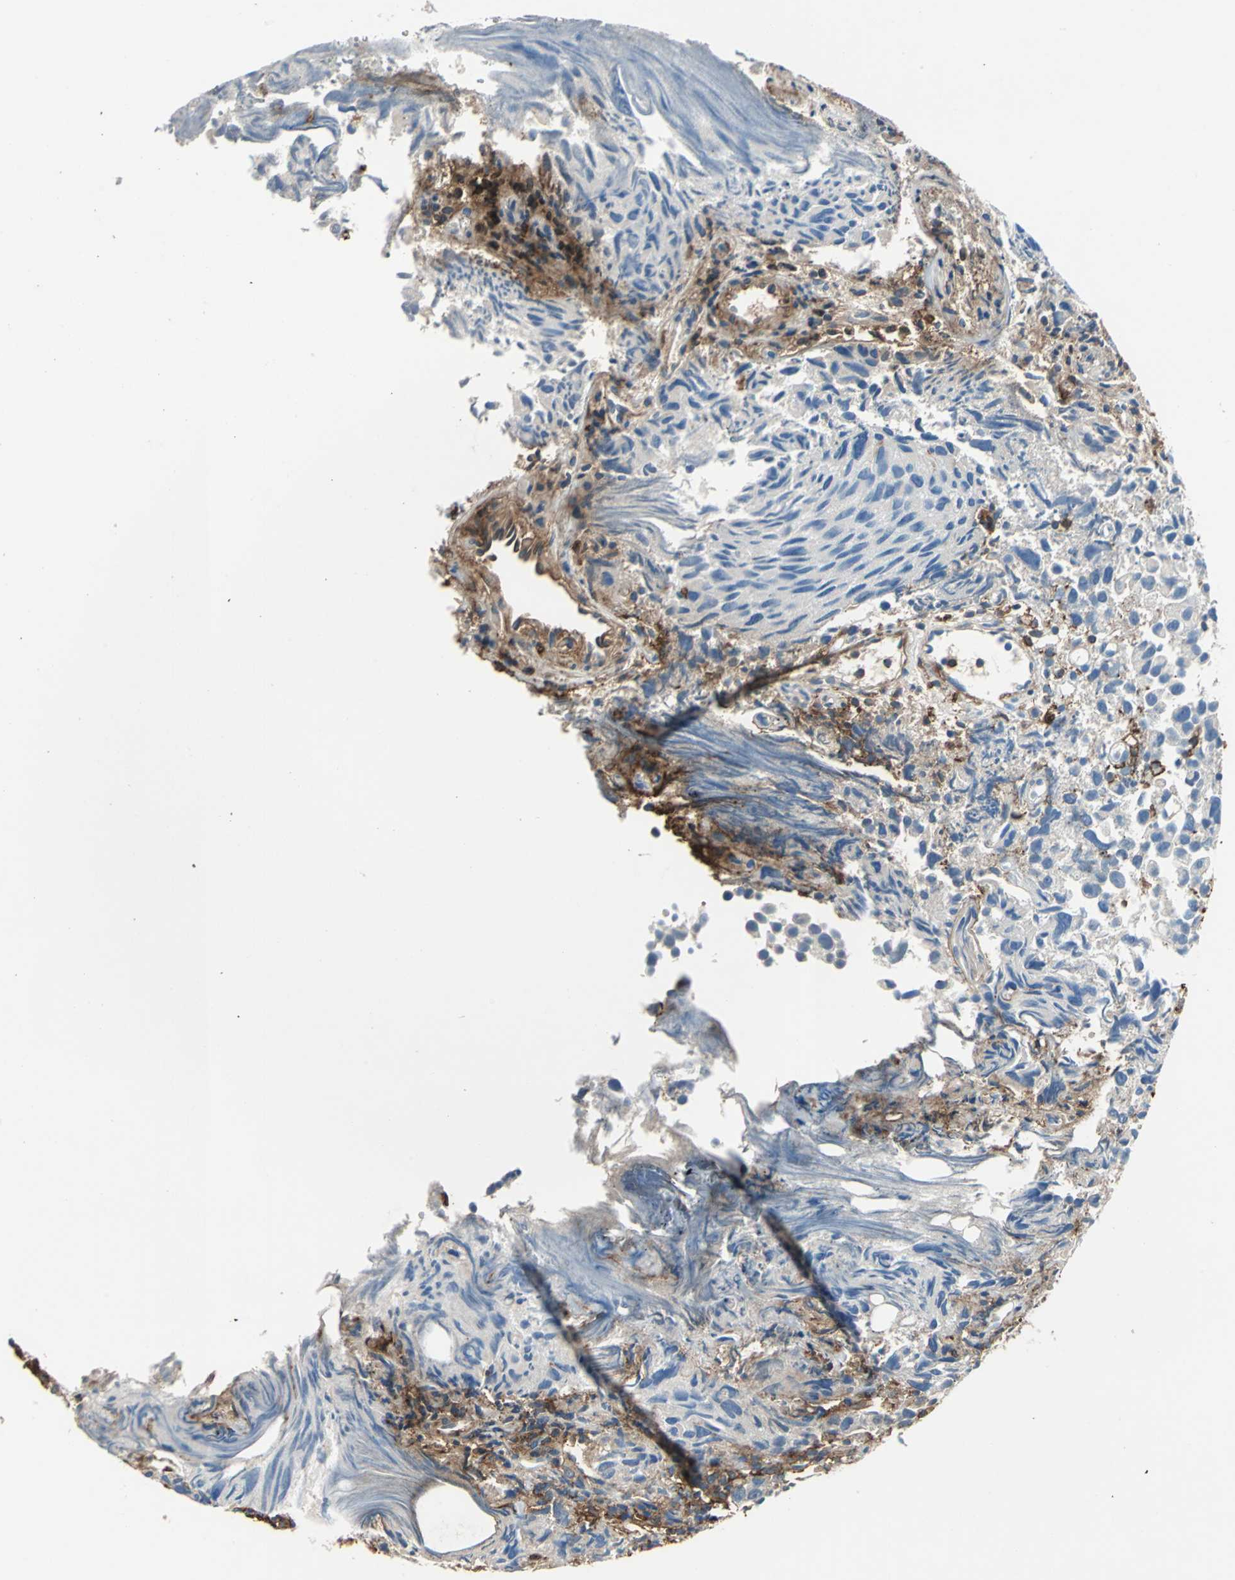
{"staining": {"intensity": "negative", "quantity": "none", "location": "none"}, "tissue": "urothelial cancer", "cell_type": "Tumor cells", "image_type": "cancer", "snomed": [{"axis": "morphology", "description": "Urothelial carcinoma, High grade"}, {"axis": "topography", "description": "Urinary bladder"}], "caption": "Immunohistochemical staining of human urothelial cancer shows no significant staining in tumor cells.", "gene": "CD44", "patient": {"sex": "female", "age": 75}}